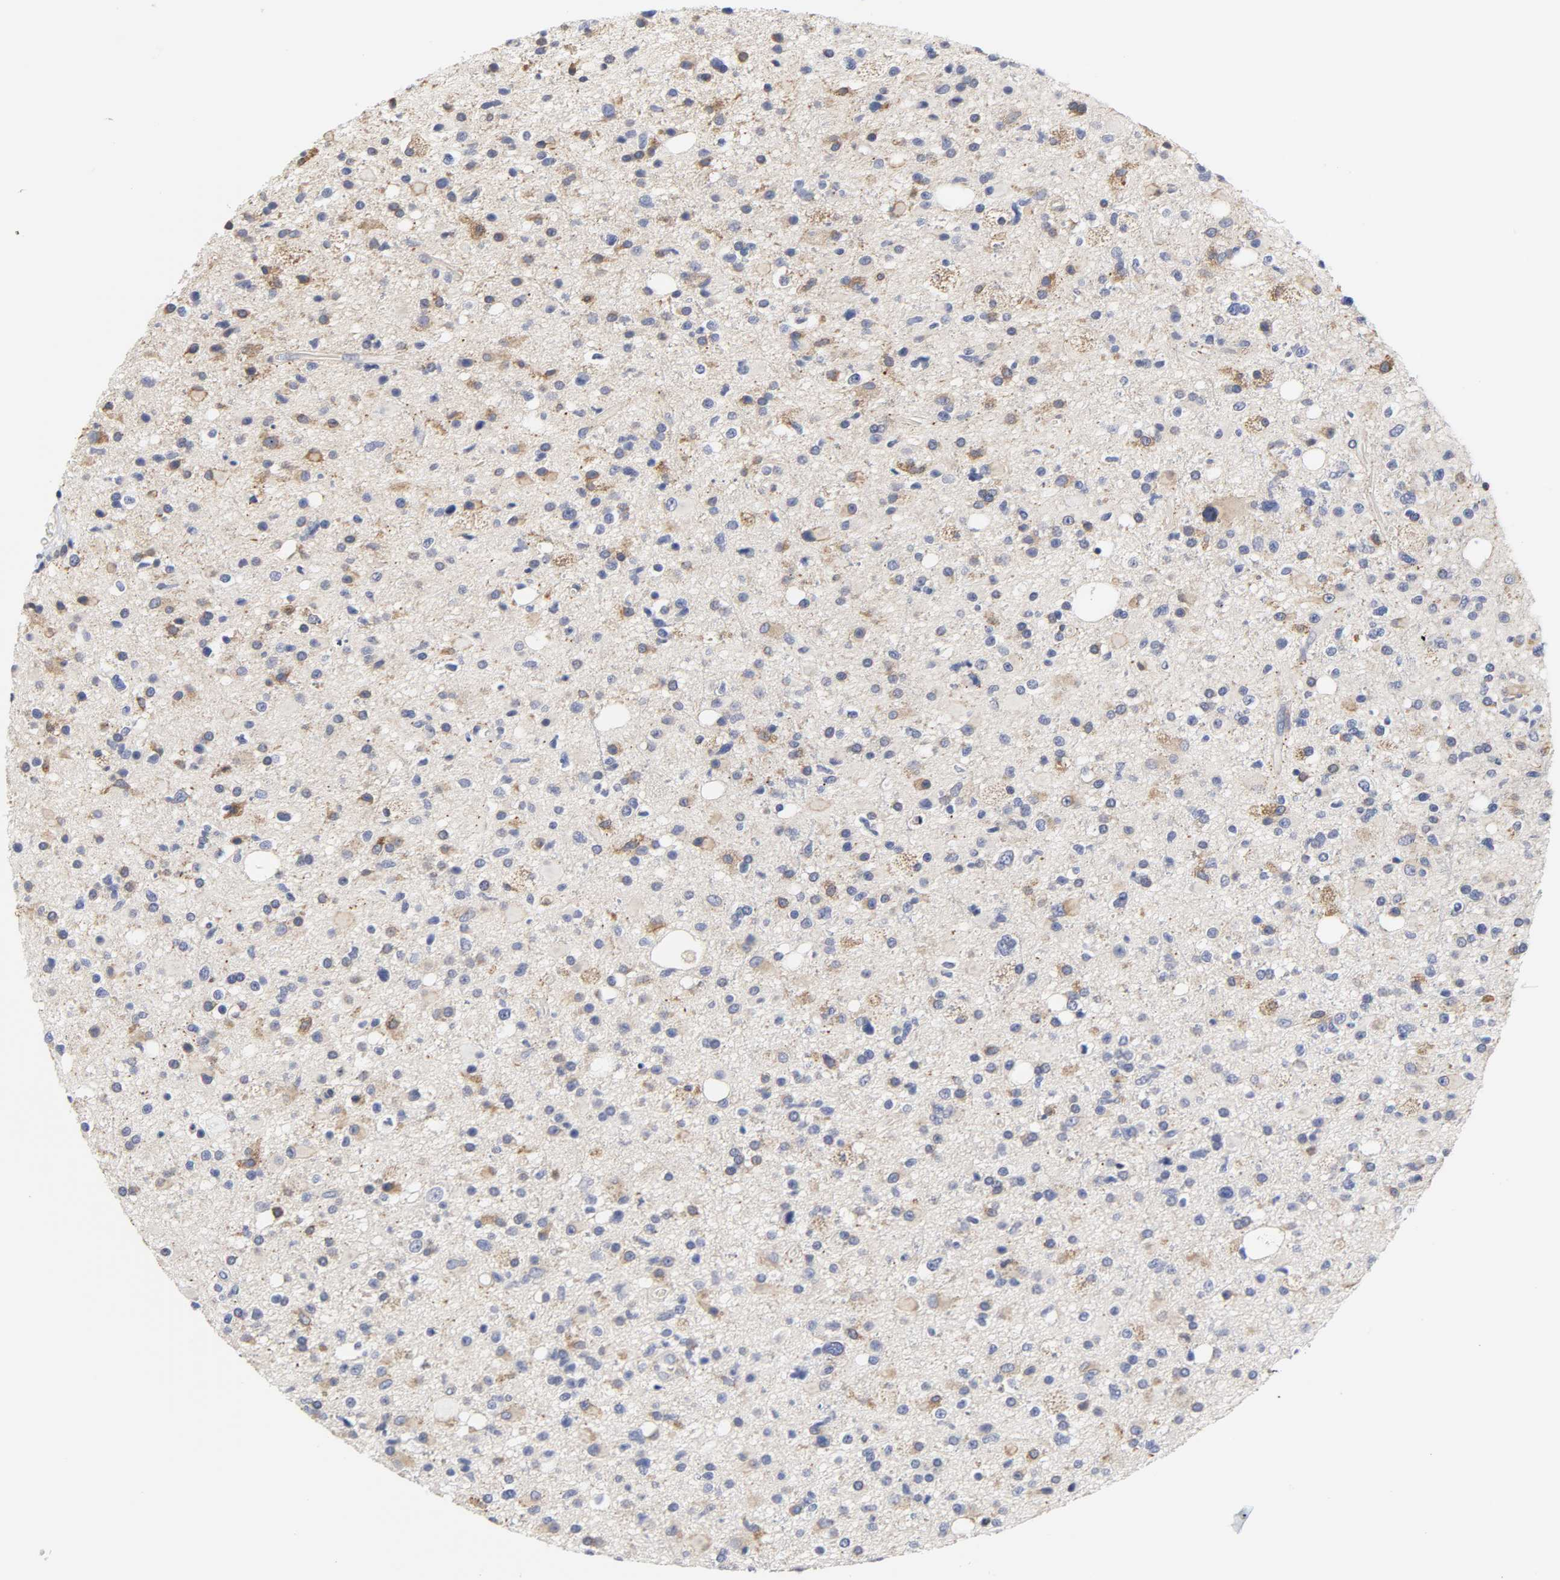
{"staining": {"intensity": "weak", "quantity": "25%-75%", "location": "cytoplasmic/membranous"}, "tissue": "glioma", "cell_type": "Tumor cells", "image_type": "cancer", "snomed": [{"axis": "morphology", "description": "Glioma, malignant, High grade"}, {"axis": "topography", "description": "Brain"}], "caption": "High-magnification brightfield microscopy of glioma stained with DAB (brown) and counterstained with hematoxylin (blue). tumor cells exhibit weak cytoplasmic/membranous expression is appreciated in approximately25%-75% of cells.", "gene": "HCK", "patient": {"sex": "male", "age": 33}}